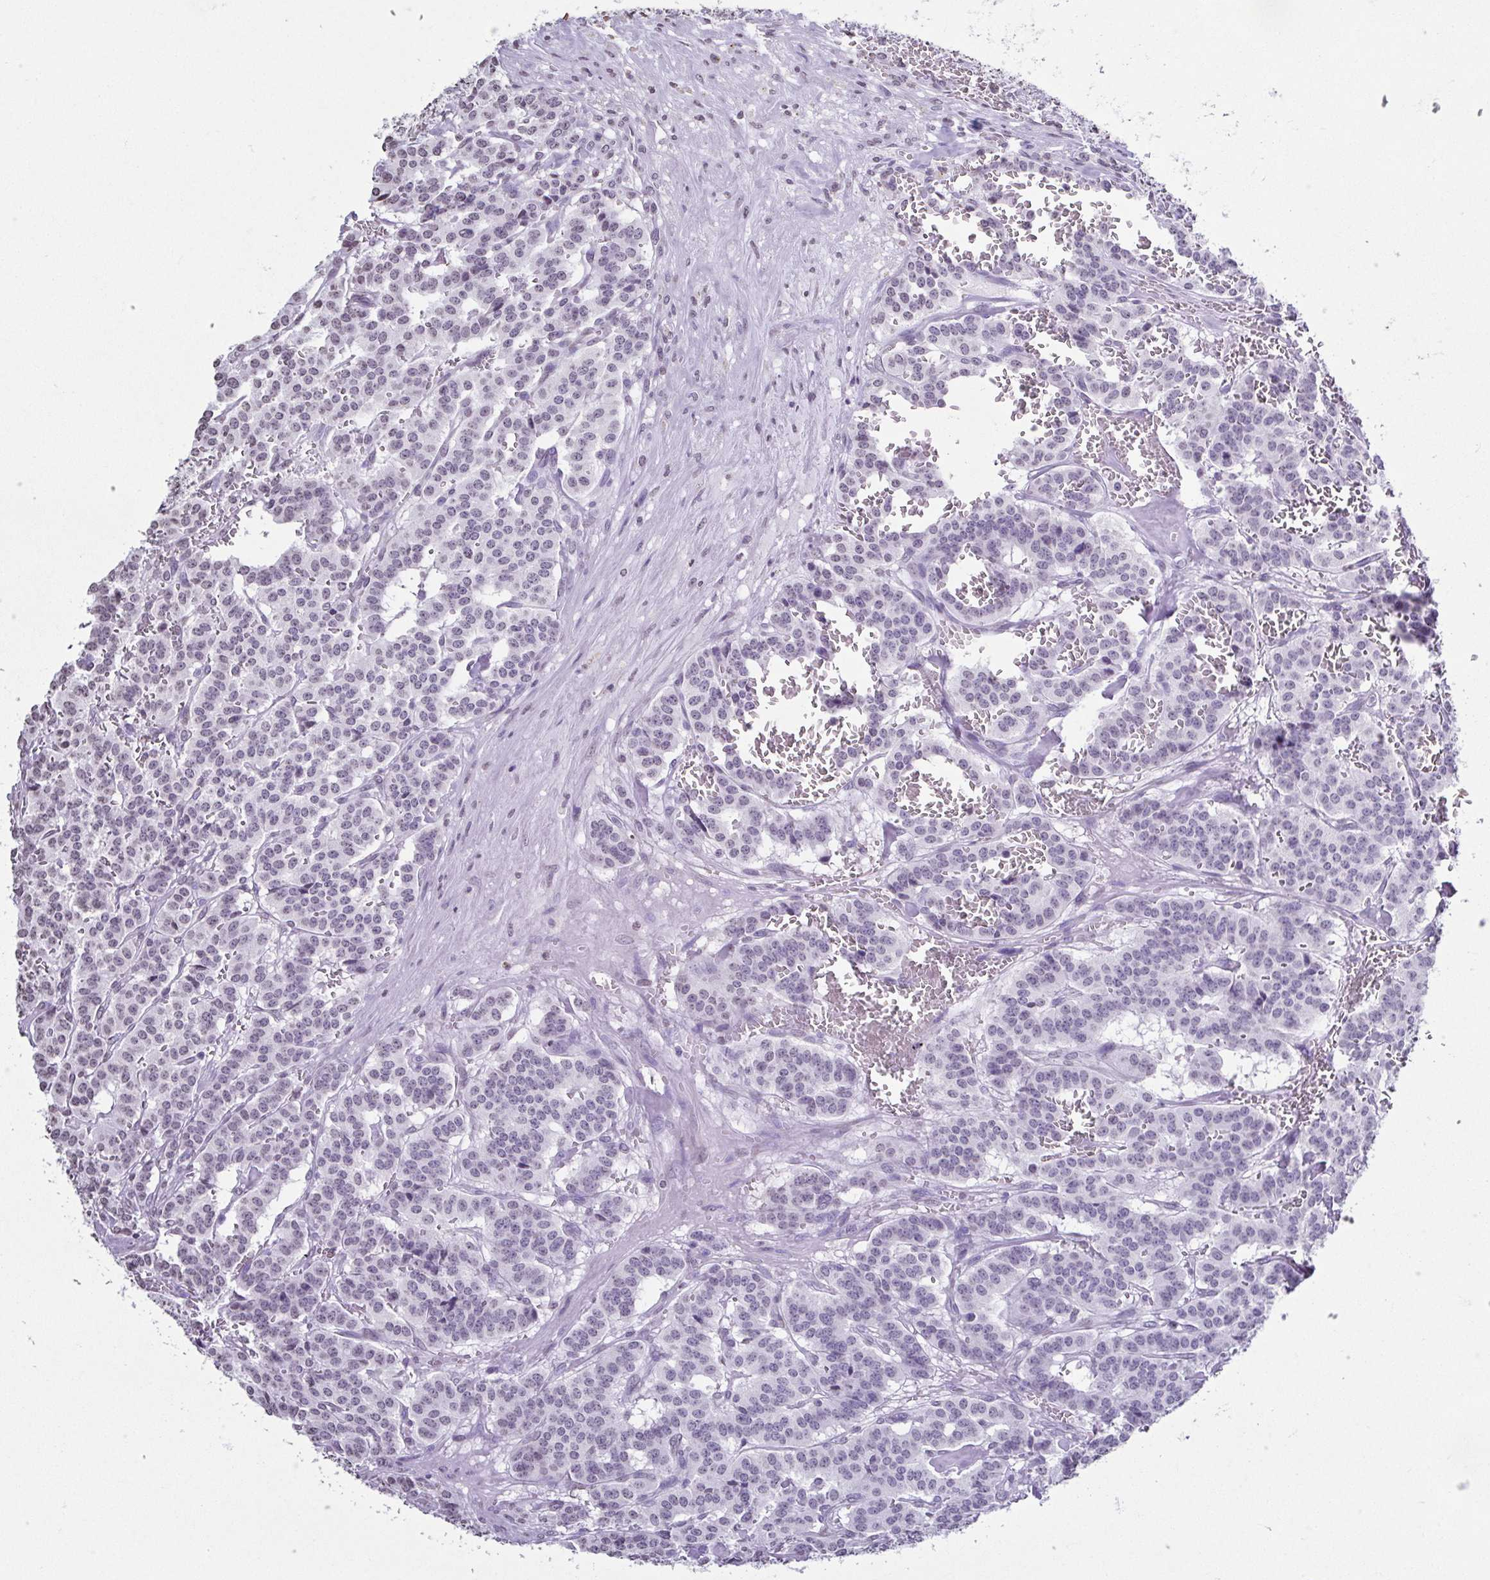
{"staining": {"intensity": "negative", "quantity": "none", "location": "none"}, "tissue": "carcinoid", "cell_type": "Tumor cells", "image_type": "cancer", "snomed": [{"axis": "morphology", "description": "Normal tissue, NOS"}, {"axis": "morphology", "description": "Carcinoid, malignant, NOS"}, {"axis": "topography", "description": "Lung"}], "caption": "Immunohistochemistry (IHC) image of carcinoid stained for a protein (brown), which displays no positivity in tumor cells.", "gene": "VCY1B", "patient": {"sex": "female", "age": 46}}